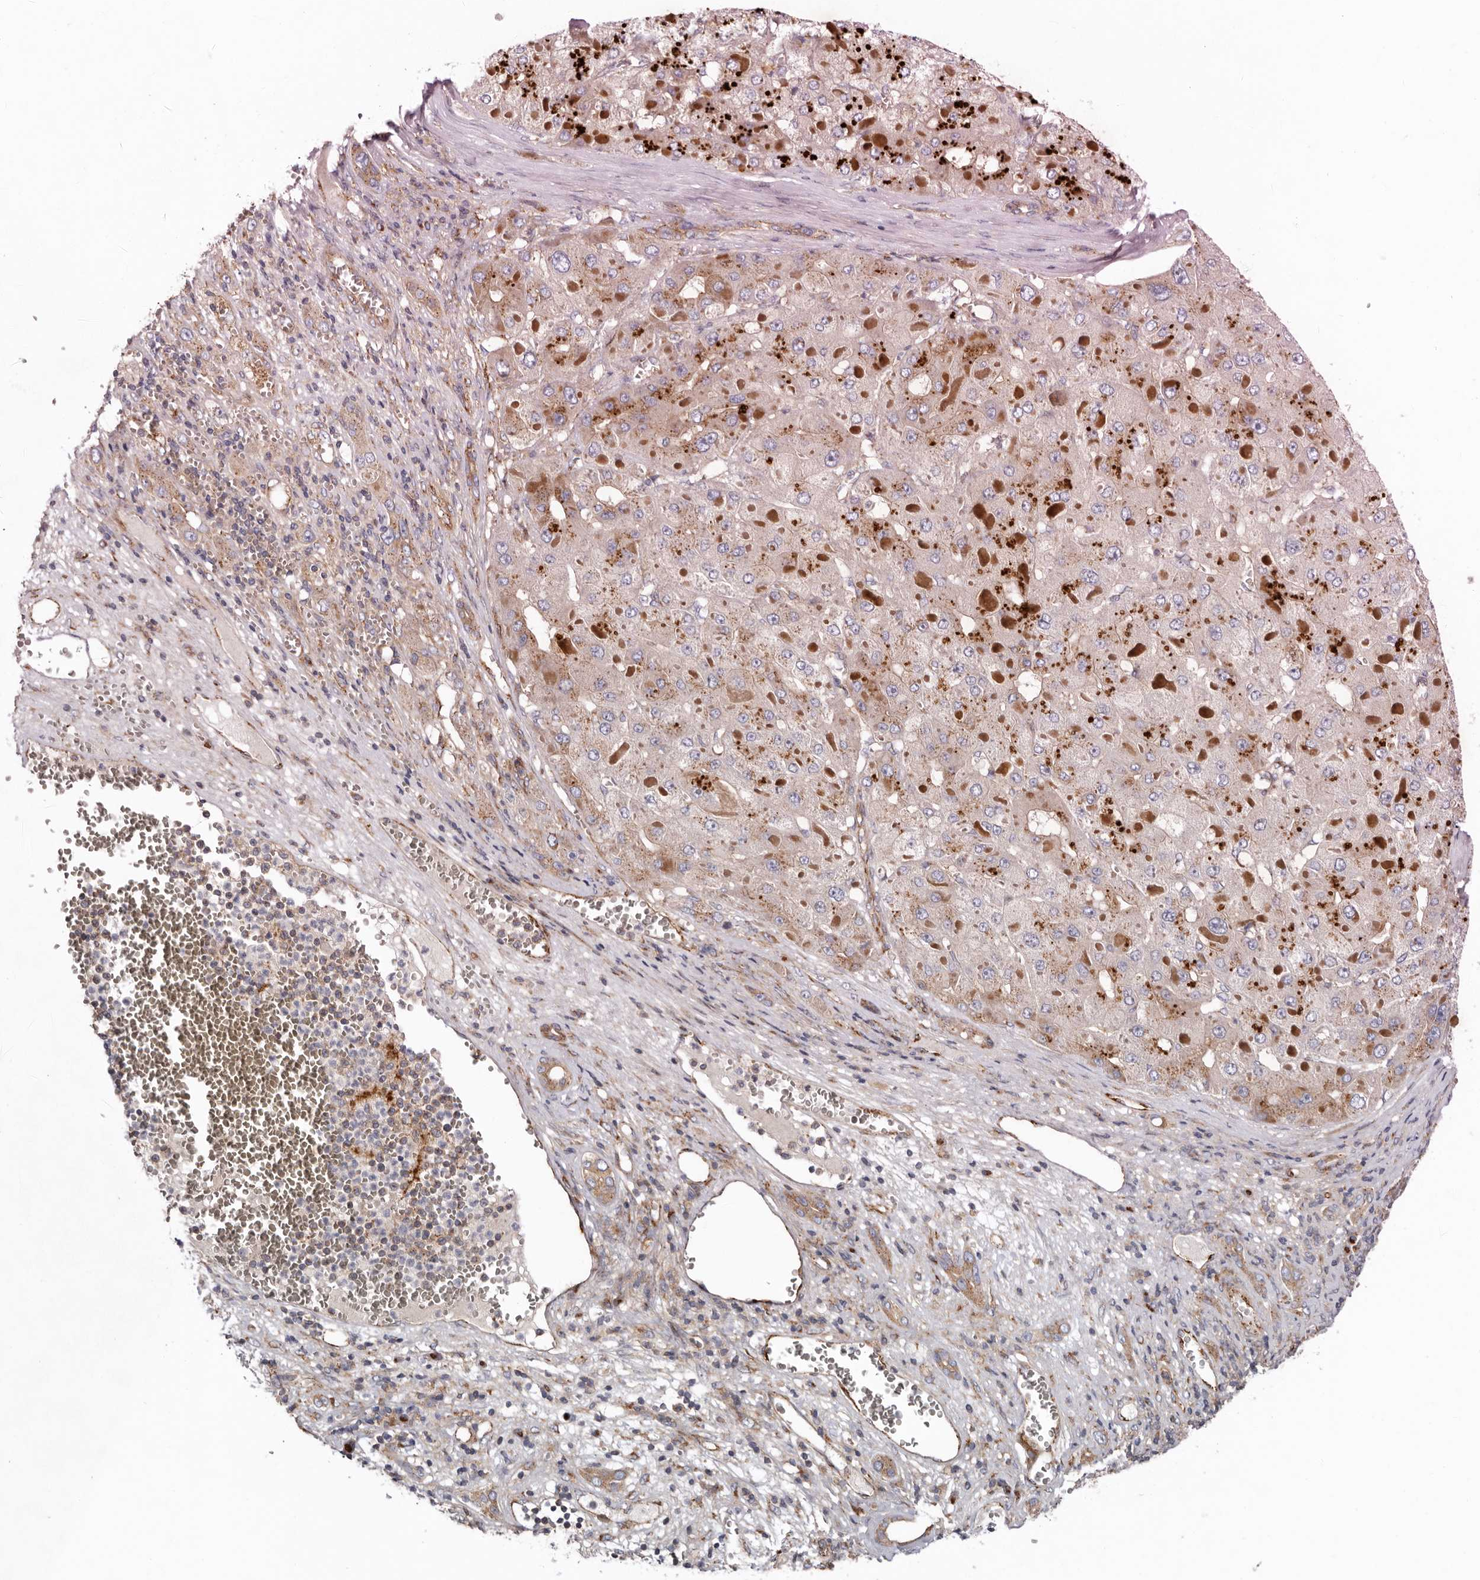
{"staining": {"intensity": "weak", "quantity": "<25%", "location": "cytoplasmic/membranous"}, "tissue": "liver cancer", "cell_type": "Tumor cells", "image_type": "cancer", "snomed": [{"axis": "morphology", "description": "Carcinoma, Hepatocellular, NOS"}, {"axis": "topography", "description": "Liver"}], "caption": "Immunohistochemistry (IHC) image of neoplastic tissue: liver hepatocellular carcinoma stained with DAB shows no significant protein positivity in tumor cells.", "gene": "LUZP1", "patient": {"sex": "female", "age": 73}}